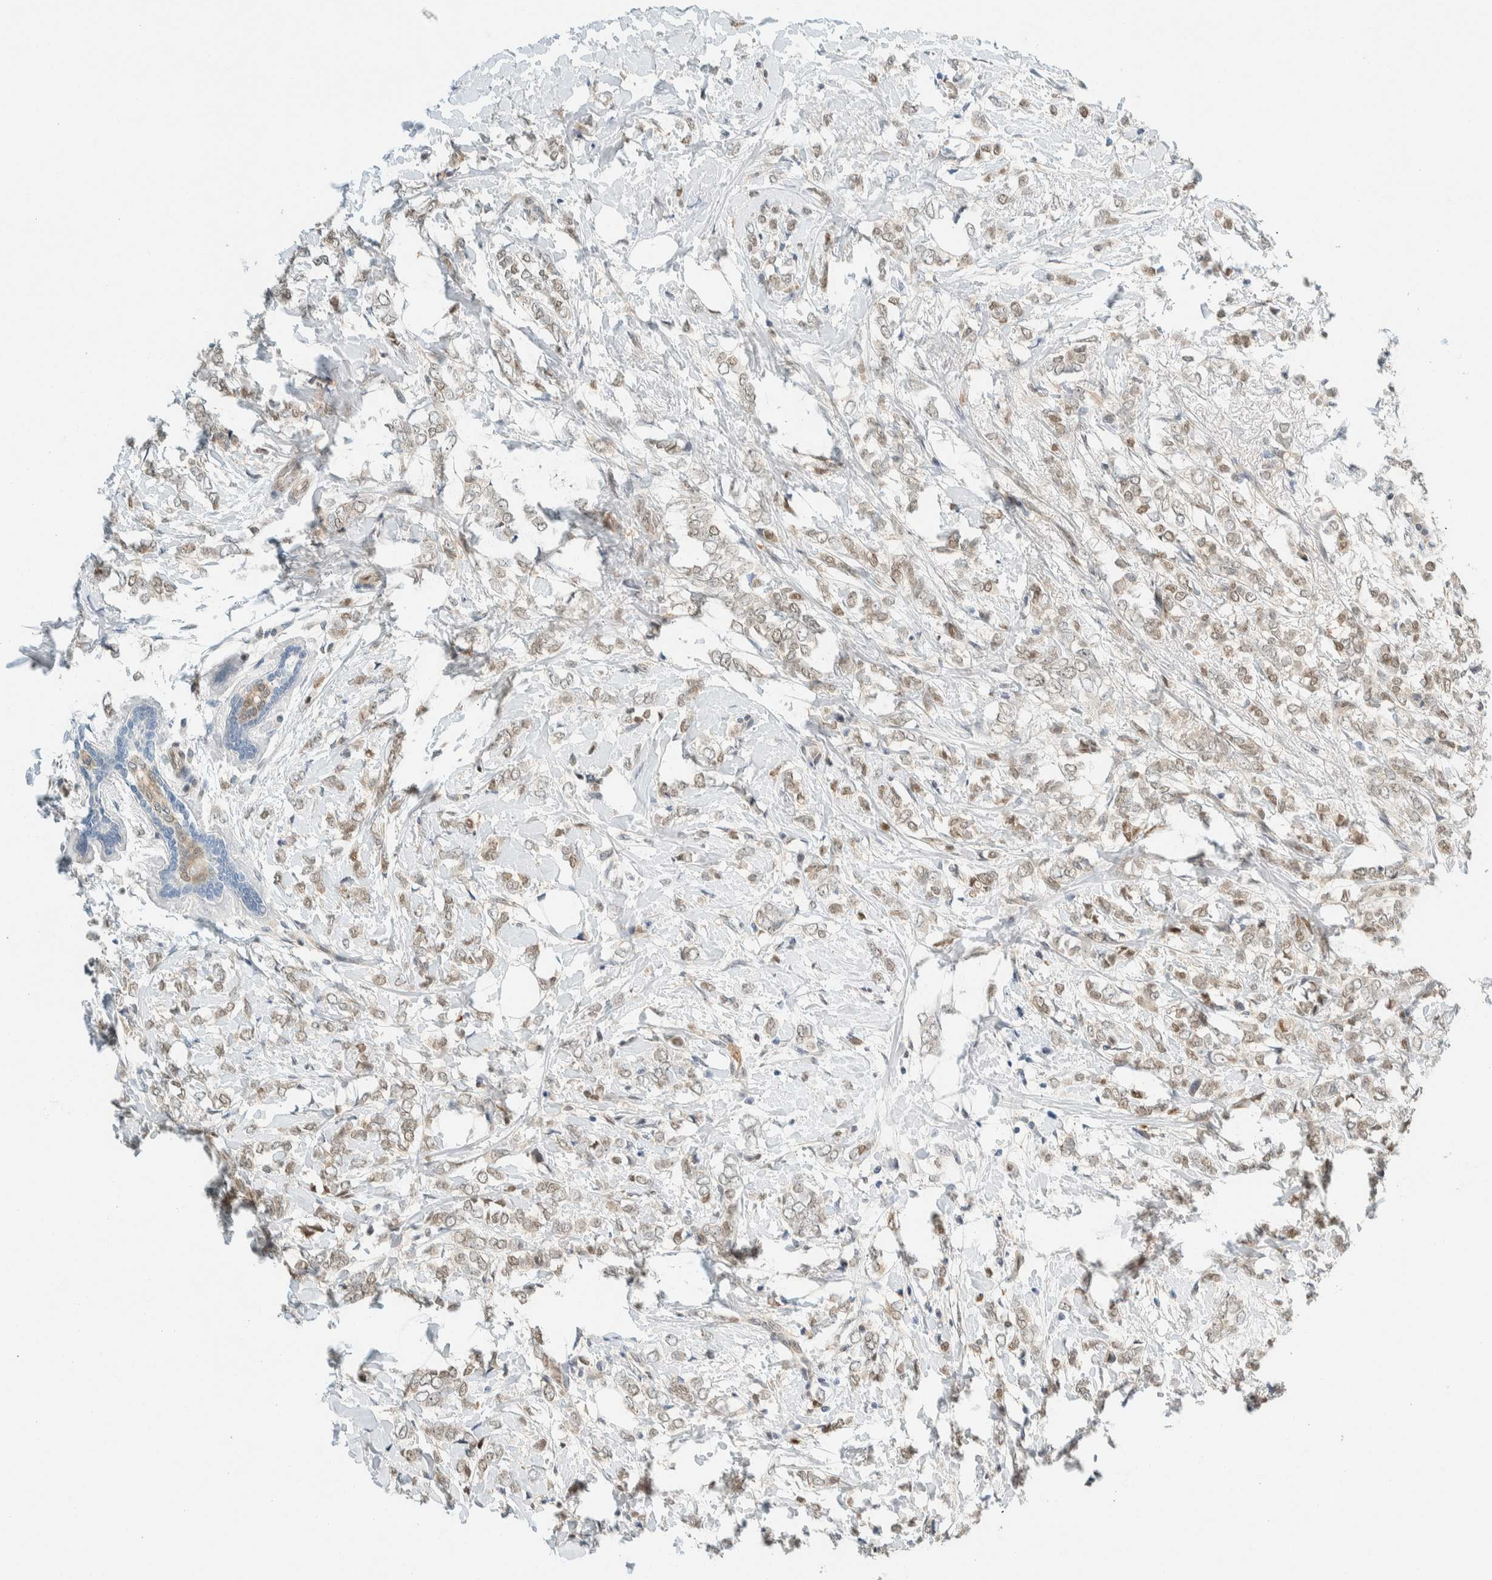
{"staining": {"intensity": "weak", "quantity": ">75%", "location": "cytoplasmic/membranous,nuclear"}, "tissue": "breast cancer", "cell_type": "Tumor cells", "image_type": "cancer", "snomed": [{"axis": "morphology", "description": "Normal tissue, NOS"}, {"axis": "morphology", "description": "Lobular carcinoma"}, {"axis": "topography", "description": "Breast"}], "caption": "Breast cancer stained for a protein shows weak cytoplasmic/membranous and nuclear positivity in tumor cells.", "gene": "TSTD2", "patient": {"sex": "female", "age": 47}}